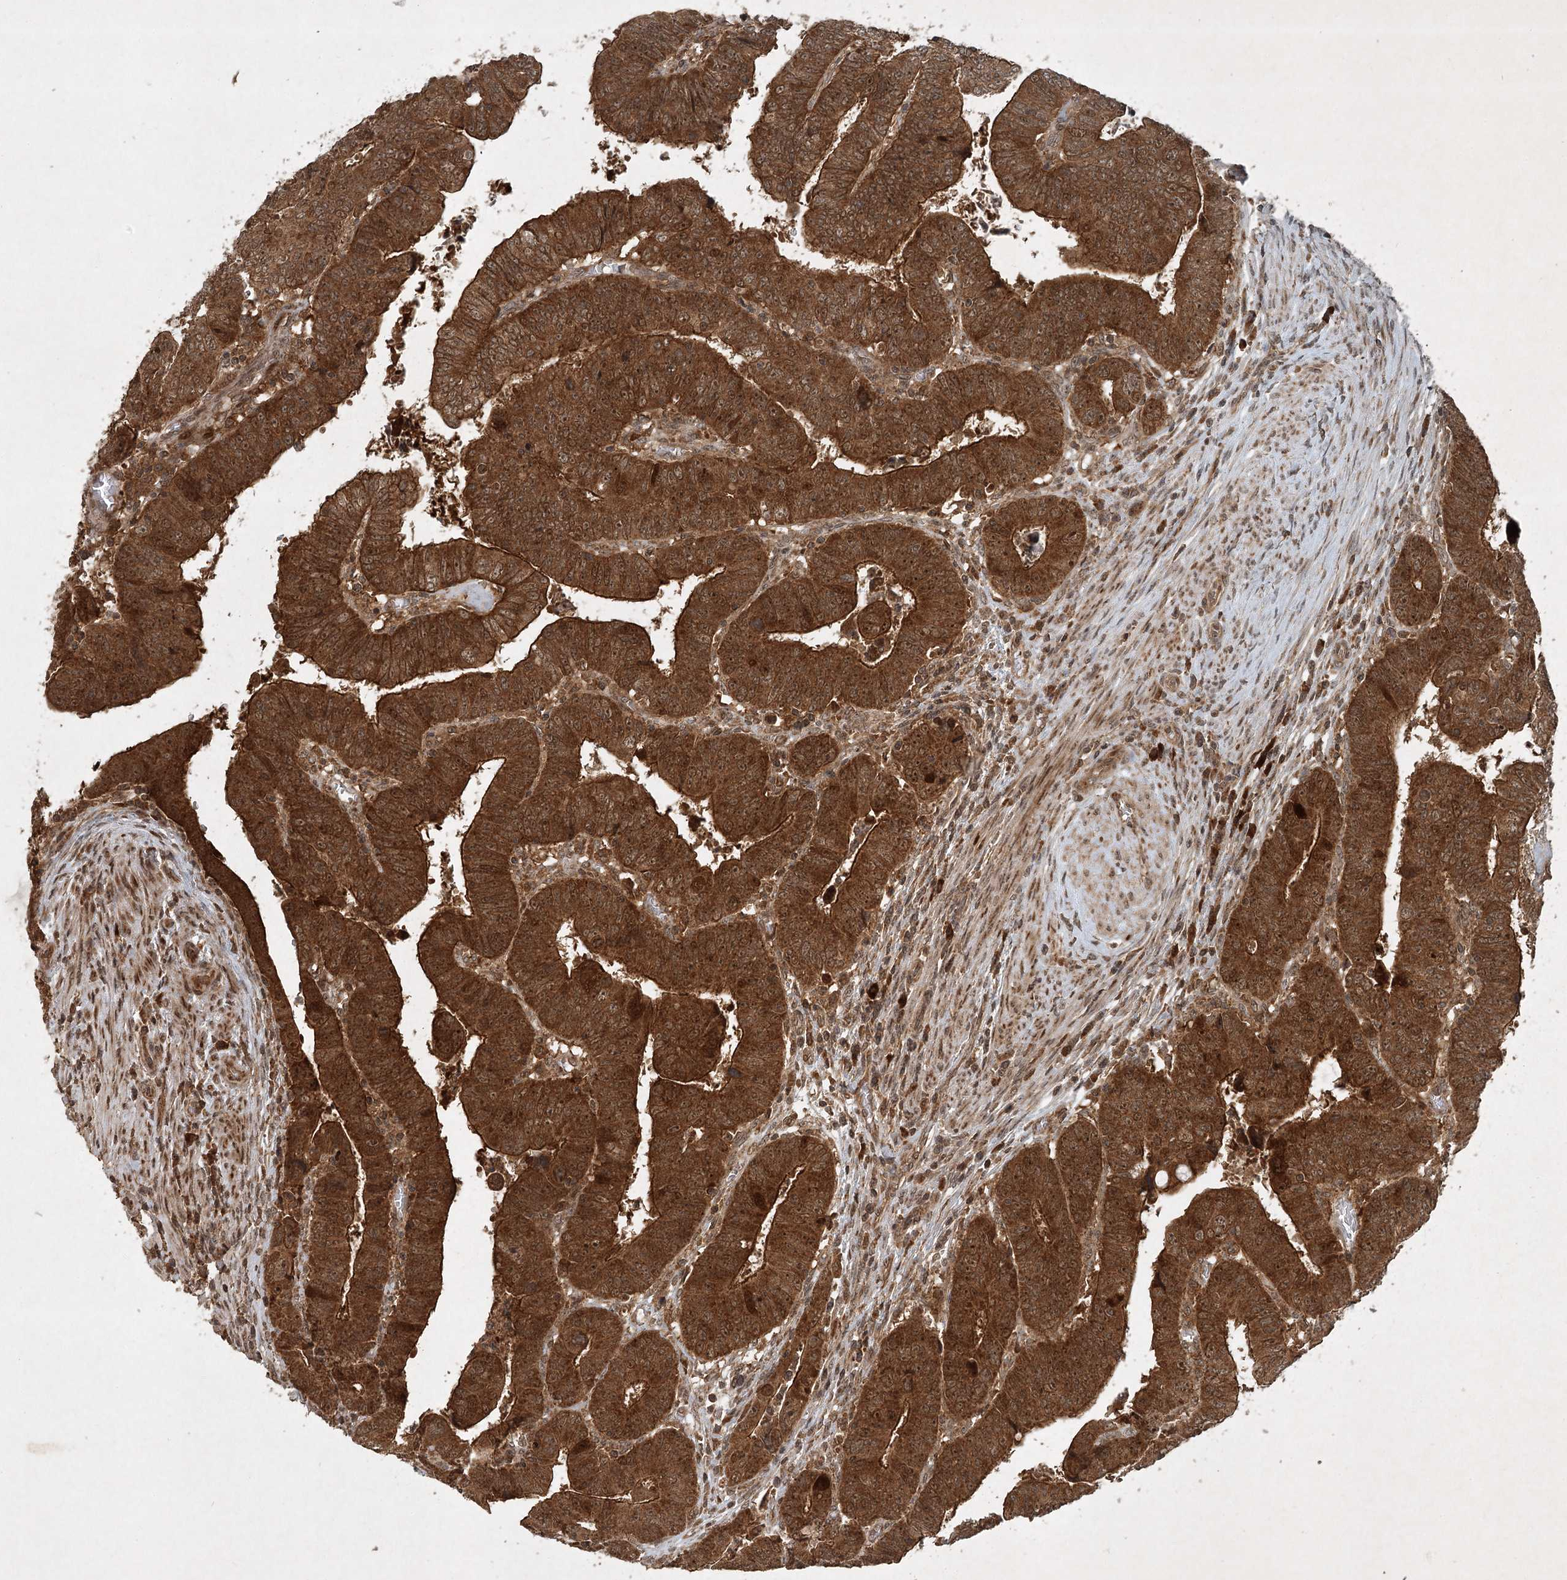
{"staining": {"intensity": "strong", "quantity": ">75%", "location": "cytoplasmic/membranous"}, "tissue": "colorectal cancer", "cell_type": "Tumor cells", "image_type": "cancer", "snomed": [{"axis": "morphology", "description": "Normal tissue, NOS"}, {"axis": "morphology", "description": "Adenocarcinoma, NOS"}, {"axis": "topography", "description": "Rectum"}], "caption": "Tumor cells exhibit high levels of strong cytoplasmic/membranous positivity in approximately >75% of cells in human colorectal adenocarcinoma.", "gene": "UNC93A", "patient": {"sex": "female", "age": 65}}